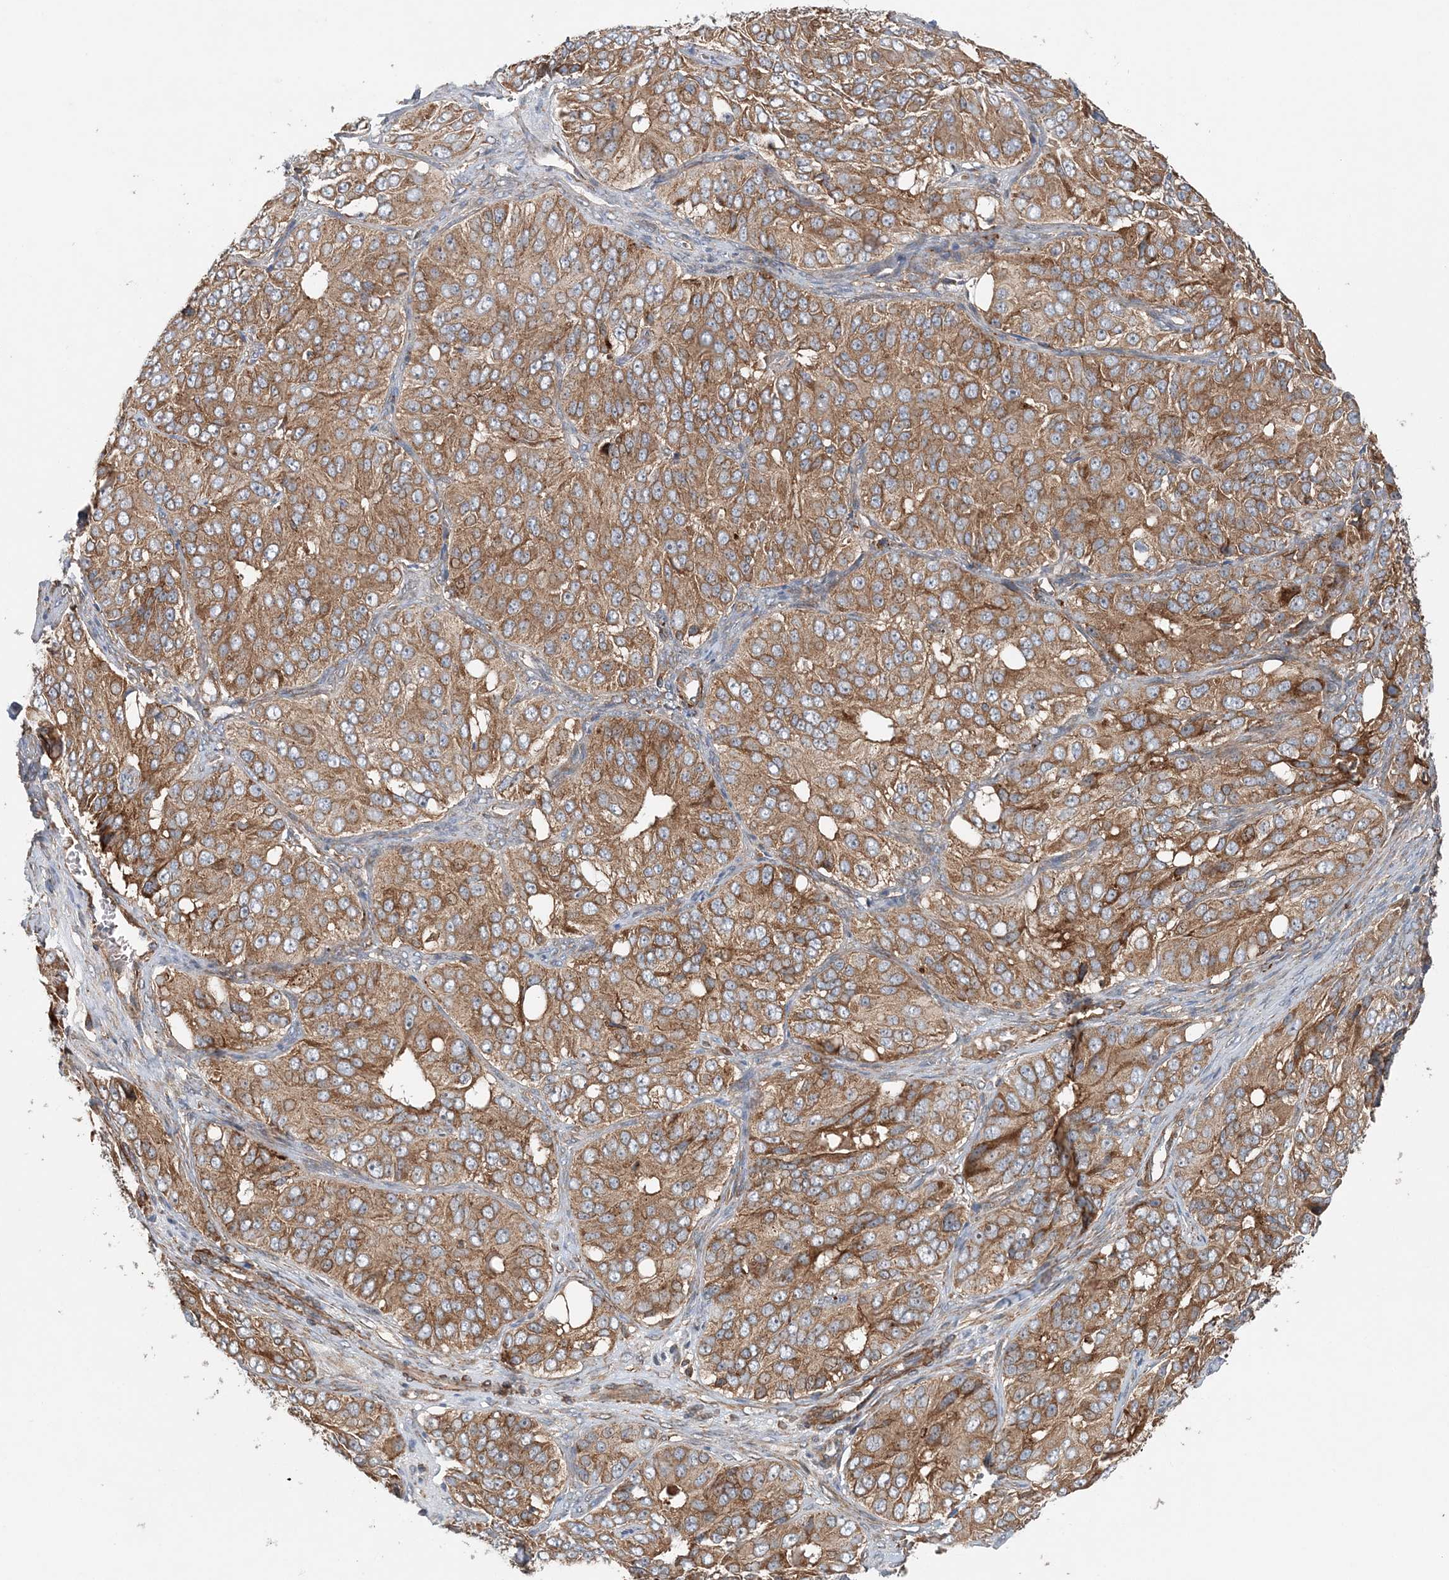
{"staining": {"intensity": "moderate", "quantity": ">75%", "location": "cytoplasmic/membranous"}, "tissue": "ovarian cancer", "cell_type": "Tumor cells", "image_type": "cancer", "snomed": [{"axis": "morphology", "description": "Carcinoma, endometroid"}, {"axis": "topography", "description": "Ovary"}], "caption": "Immunohistochemistry (DAB) staining of ovarian cancer displays moderate cytoplasmic/membranous protein positivity in about >75% of tumor cells.", "gene": "TTI1", "patient": {"sex": "female", "age": 51}}